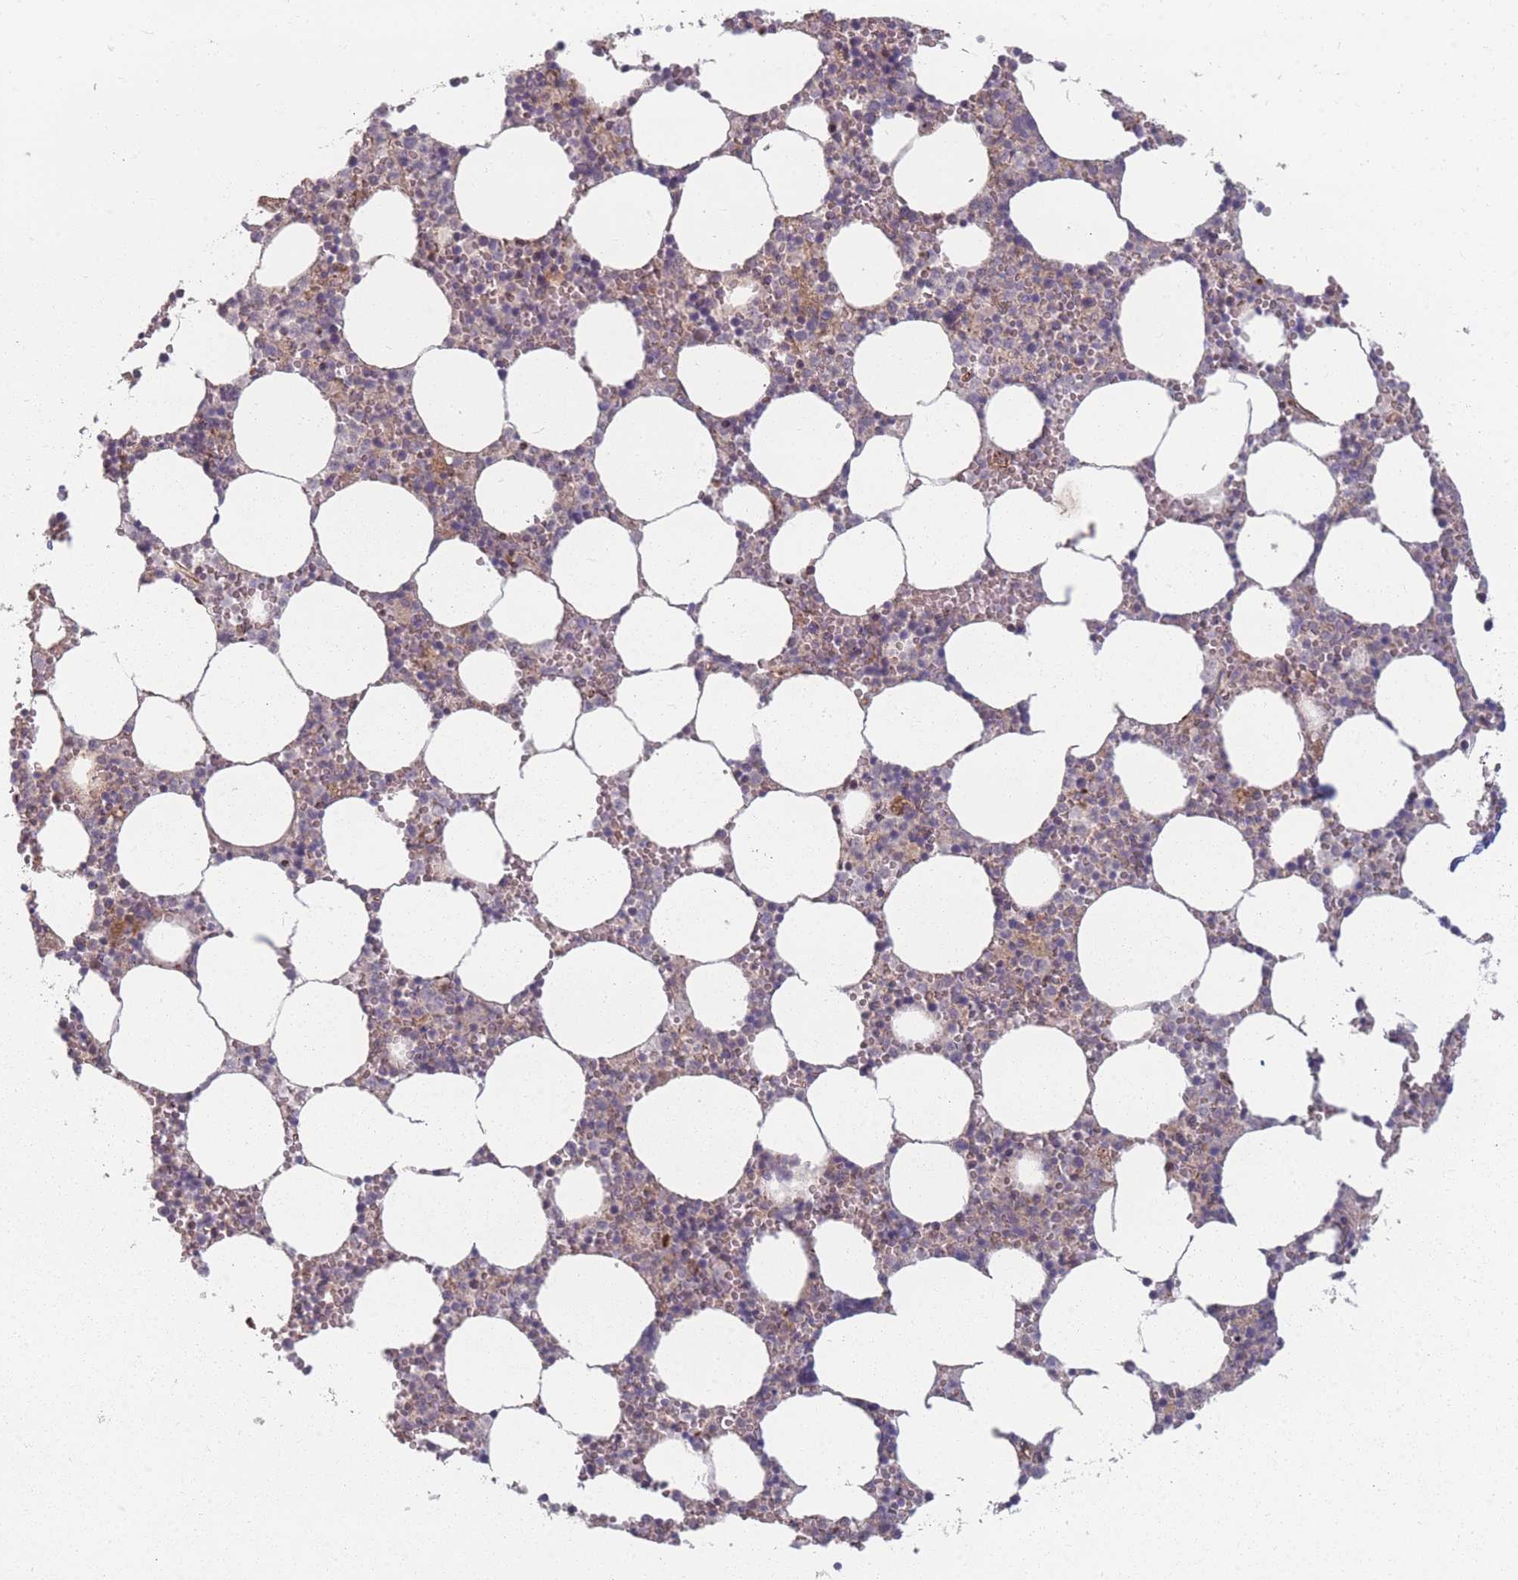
{"staining": {"intensity": "weak", "quantity": "<25%", "location": "cytoplasmic/membranous"}, "tissue": "bone marrow", "cell_type": "Hematopoietic cells", "image_type": "normal", "snomed": [{"axis": "morphology", "description": "Normal tissue, NOS"}, {"axis": "topography", "description": "Bone marrow"}], "caption": "An immunohistochemistry (IHC) image of benign bone marrow is shown. There is no staining in hematopoietic cells of bone marrow.", "gene": "EEF1AKMT2", "patient": {"sex": "female", "age": 64}}